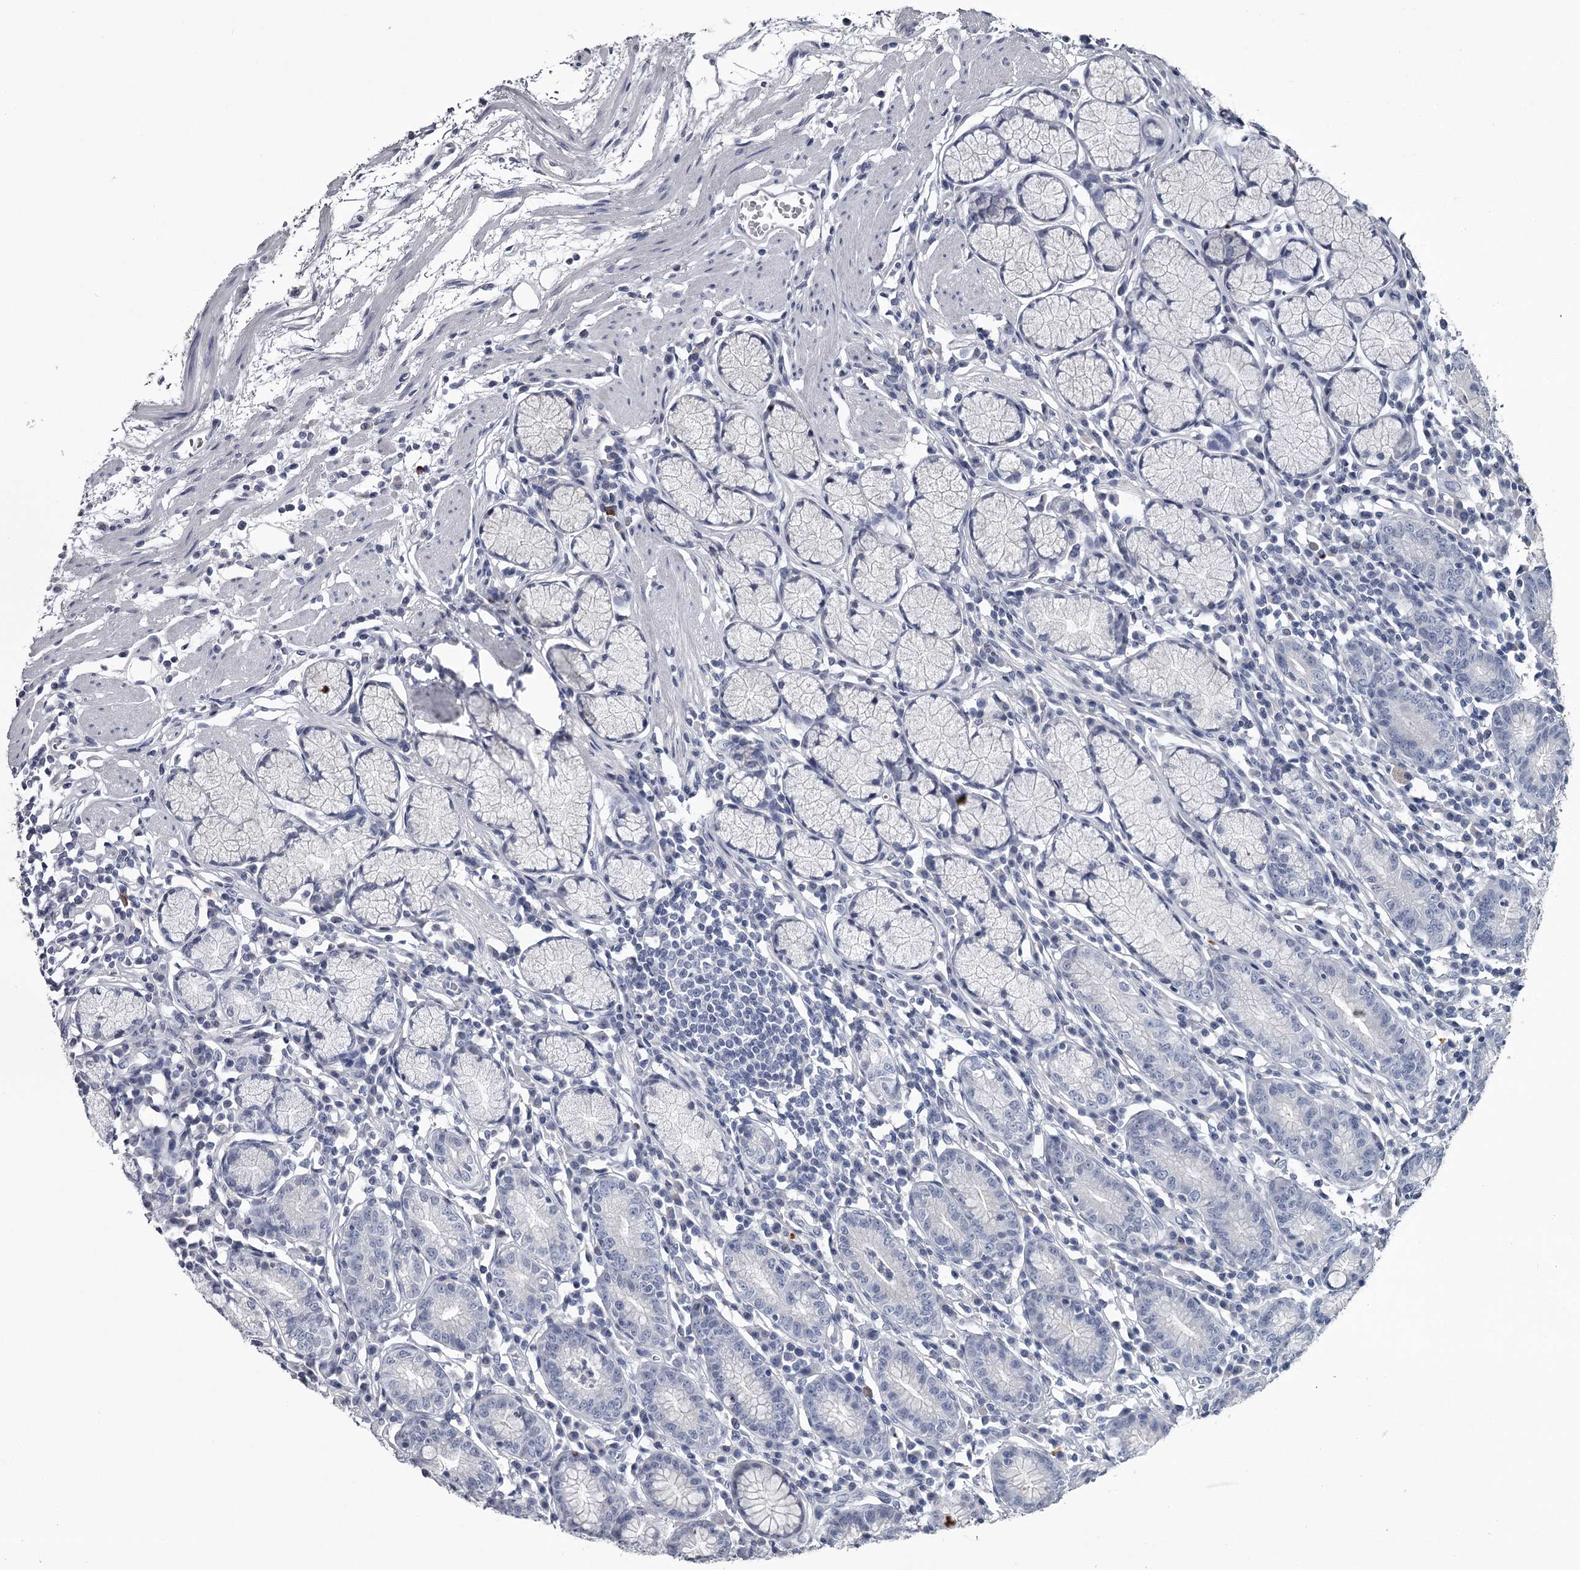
{"staining": {"intensity": "negative", "quantity": "none", "location": "none"}, "tissue": "stomach", "cell_type": "Glandular cells", "image_type": "normal", "snomed": [{"axis": "morphology", "description": "Normal tissue, NOS"}, {"axis": "topography", "description": "Stomach"}], "caption": "Human stomach stained for a protein using IHC exhibits no expression in glandular cells.", "gene": "DAO", "patient": {"sex": "male", "age": 55}}